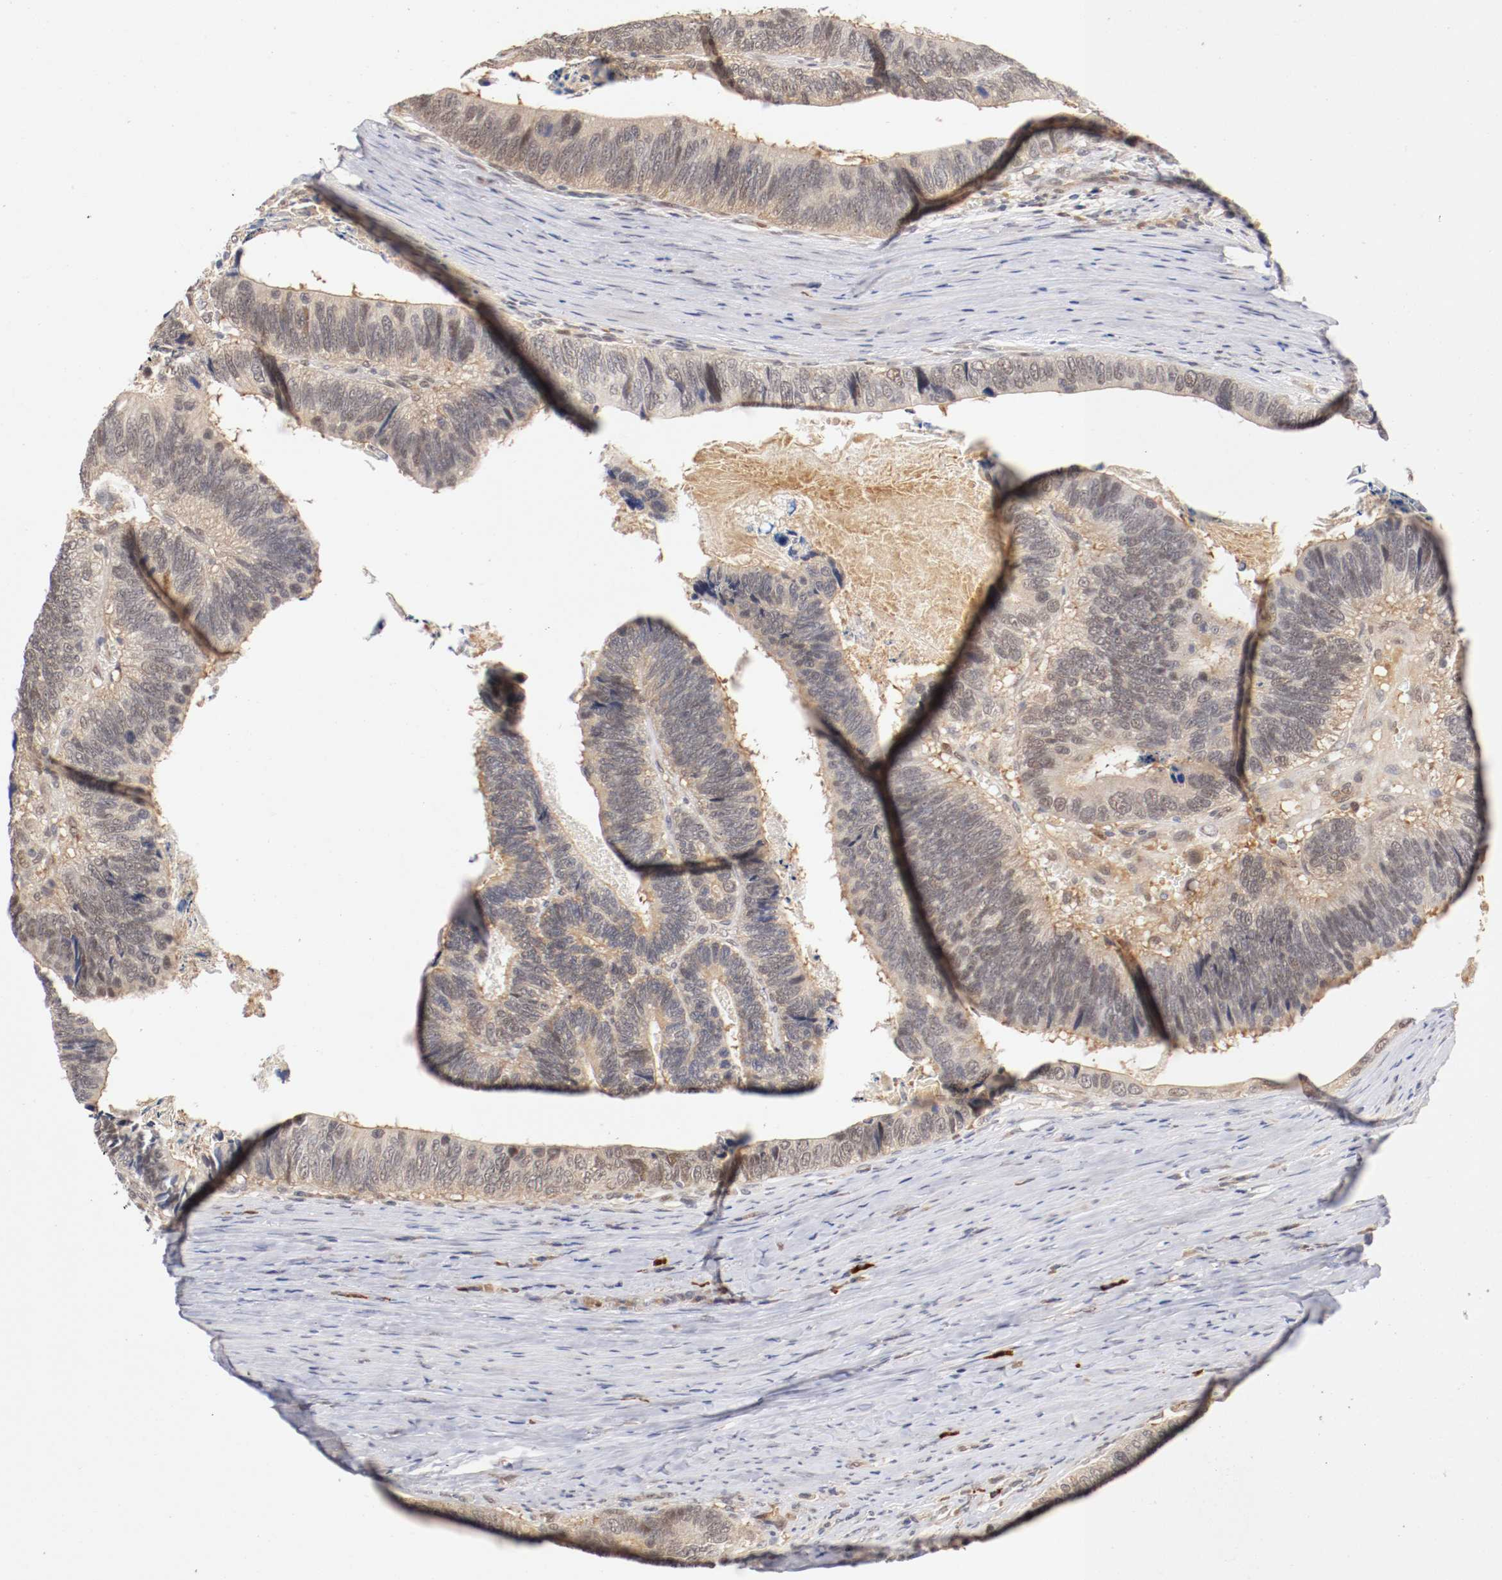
{"staining": {"intensity": "weak", "quantity": "25%-75%", "location": "cytoplasmic/membranous"}, "tissue": "colorectal cancer", "cell_type": "Tumor cells", "image_type": "cancer", "snomed": [{"axis": "morphology", "description": "Adenocarcinoma, NOS"}, {"axis": "topography", "description": "Colon"}], "caption": "Immunohistochemistry (IHC) photomicrograph of neoplastic tissue: adenocarcinoma (colorectal) stained using immunohistochemistry (IHC) shows low levels of weak protein expression localized specifically in the cytoplasmic/membranous of tumor cells, appearing as a cytoplasmic/membranous brown color.", "gene": "DNMT3B", "patient": {"sex": "male", "age": 72}}